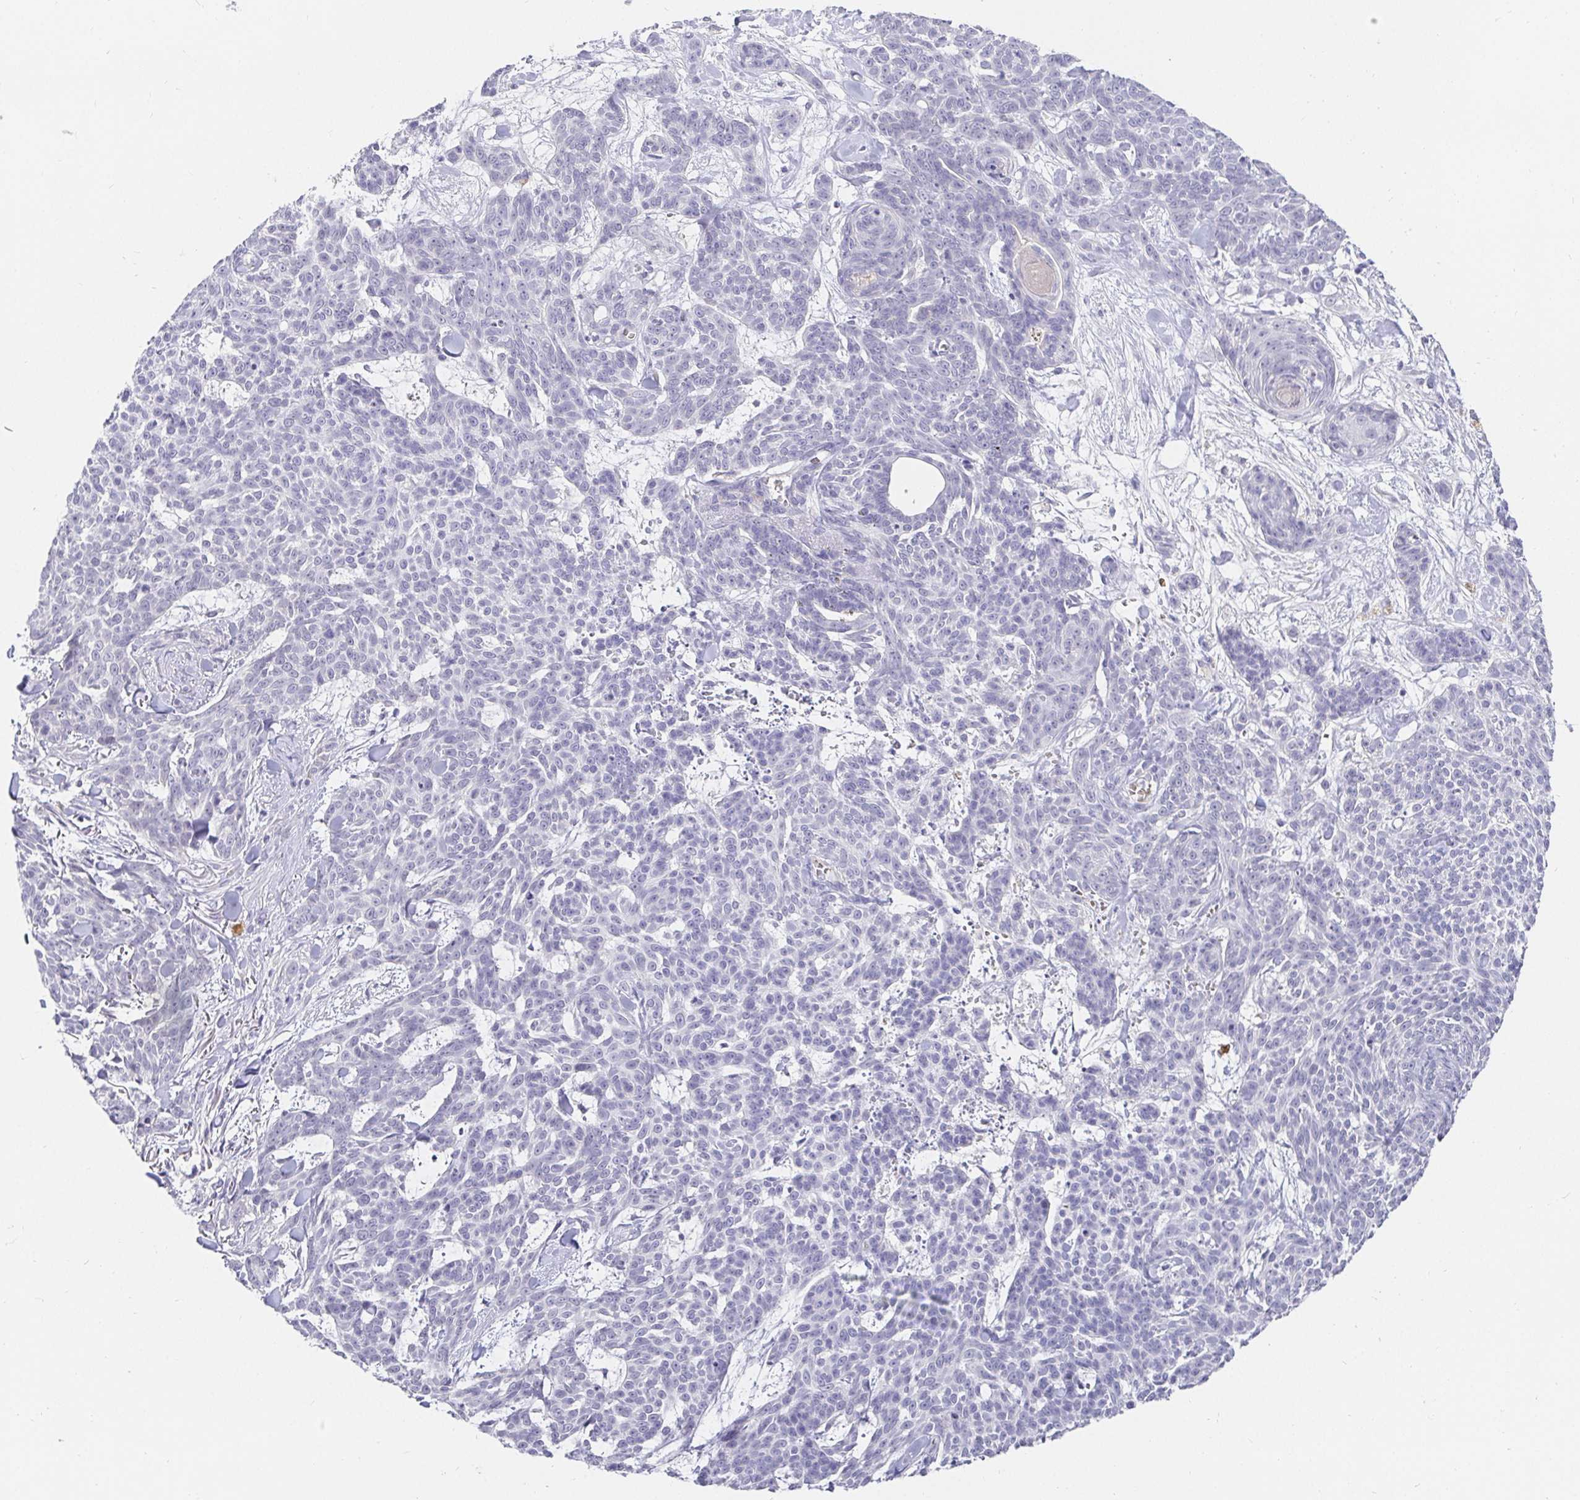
{"staining": {"intensity": "negative", "quantity": "none", "location": "none"}, "tissue": "skin cancer", "cell_type": "Tumor cells", "image_type": "cancer", "snomed": [{"axis": "morphology", "description": "Basal cell carcinoma"}, {"axis": "topography", "description": "Skin"}], "caption": "There is no significant staining in tumor cells of skin cancer.", "gene": "FGF21", "patient": {"sex": "female", "age": 93}}